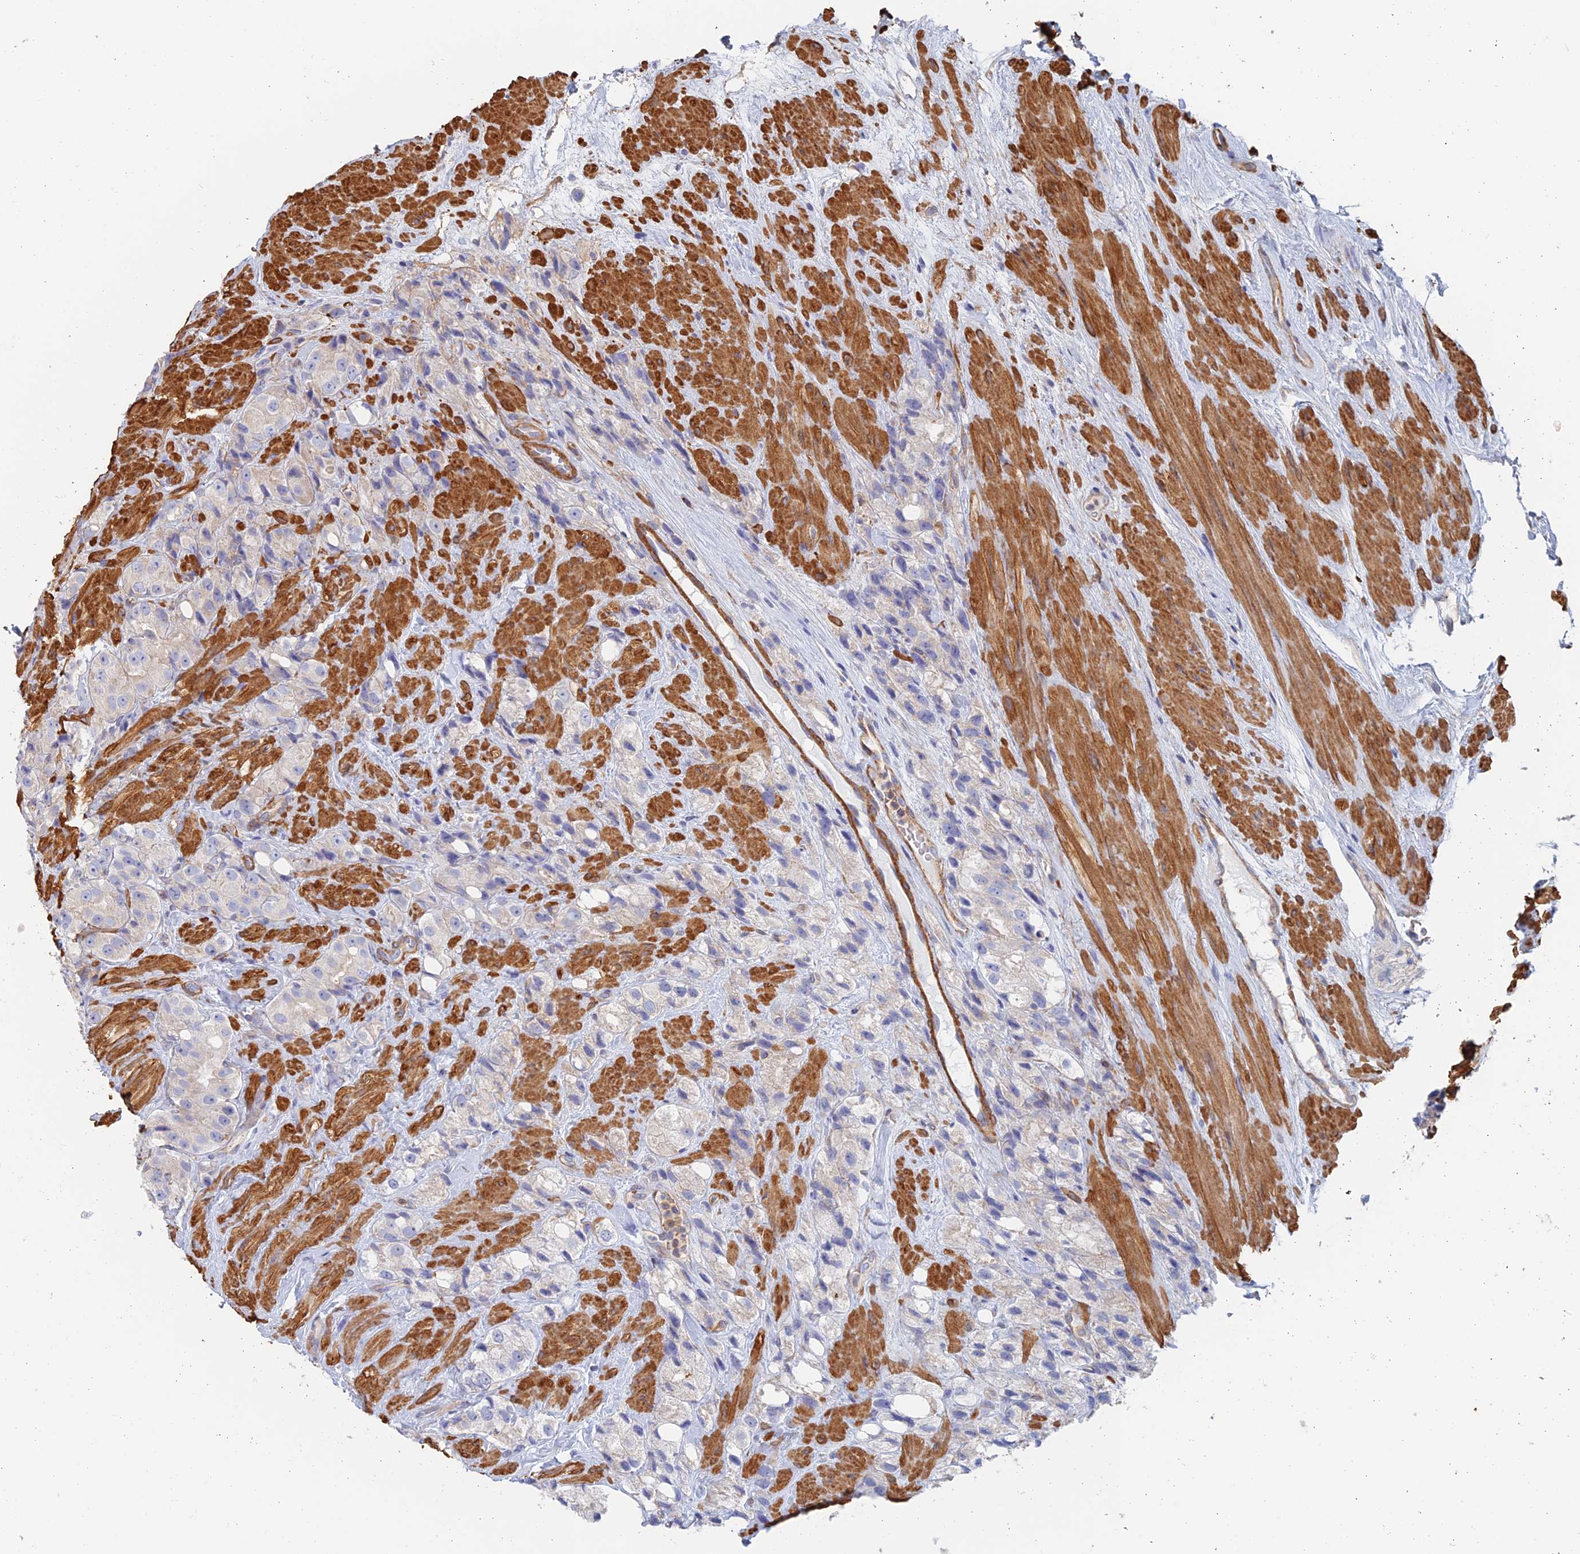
{"staining": {"intensity": "negative", "quantity": "none", "location": "none"}, "tissue": "prostate cancer", "cell_type": "Tumor cells", "image_type": "cancer", "snomed": [{"axis": "morphology", "description": "Adenocarcinoma, NOS"}, {"axis": "topography", "description": "Prostate"}], "caption": "This is an immunohistochemistry photomicrograph of adenocarcinoma (prostate). There is no expression in tumor cells.", "gene": "PAK4", "patient": {"sex": "male", "age": 79}}